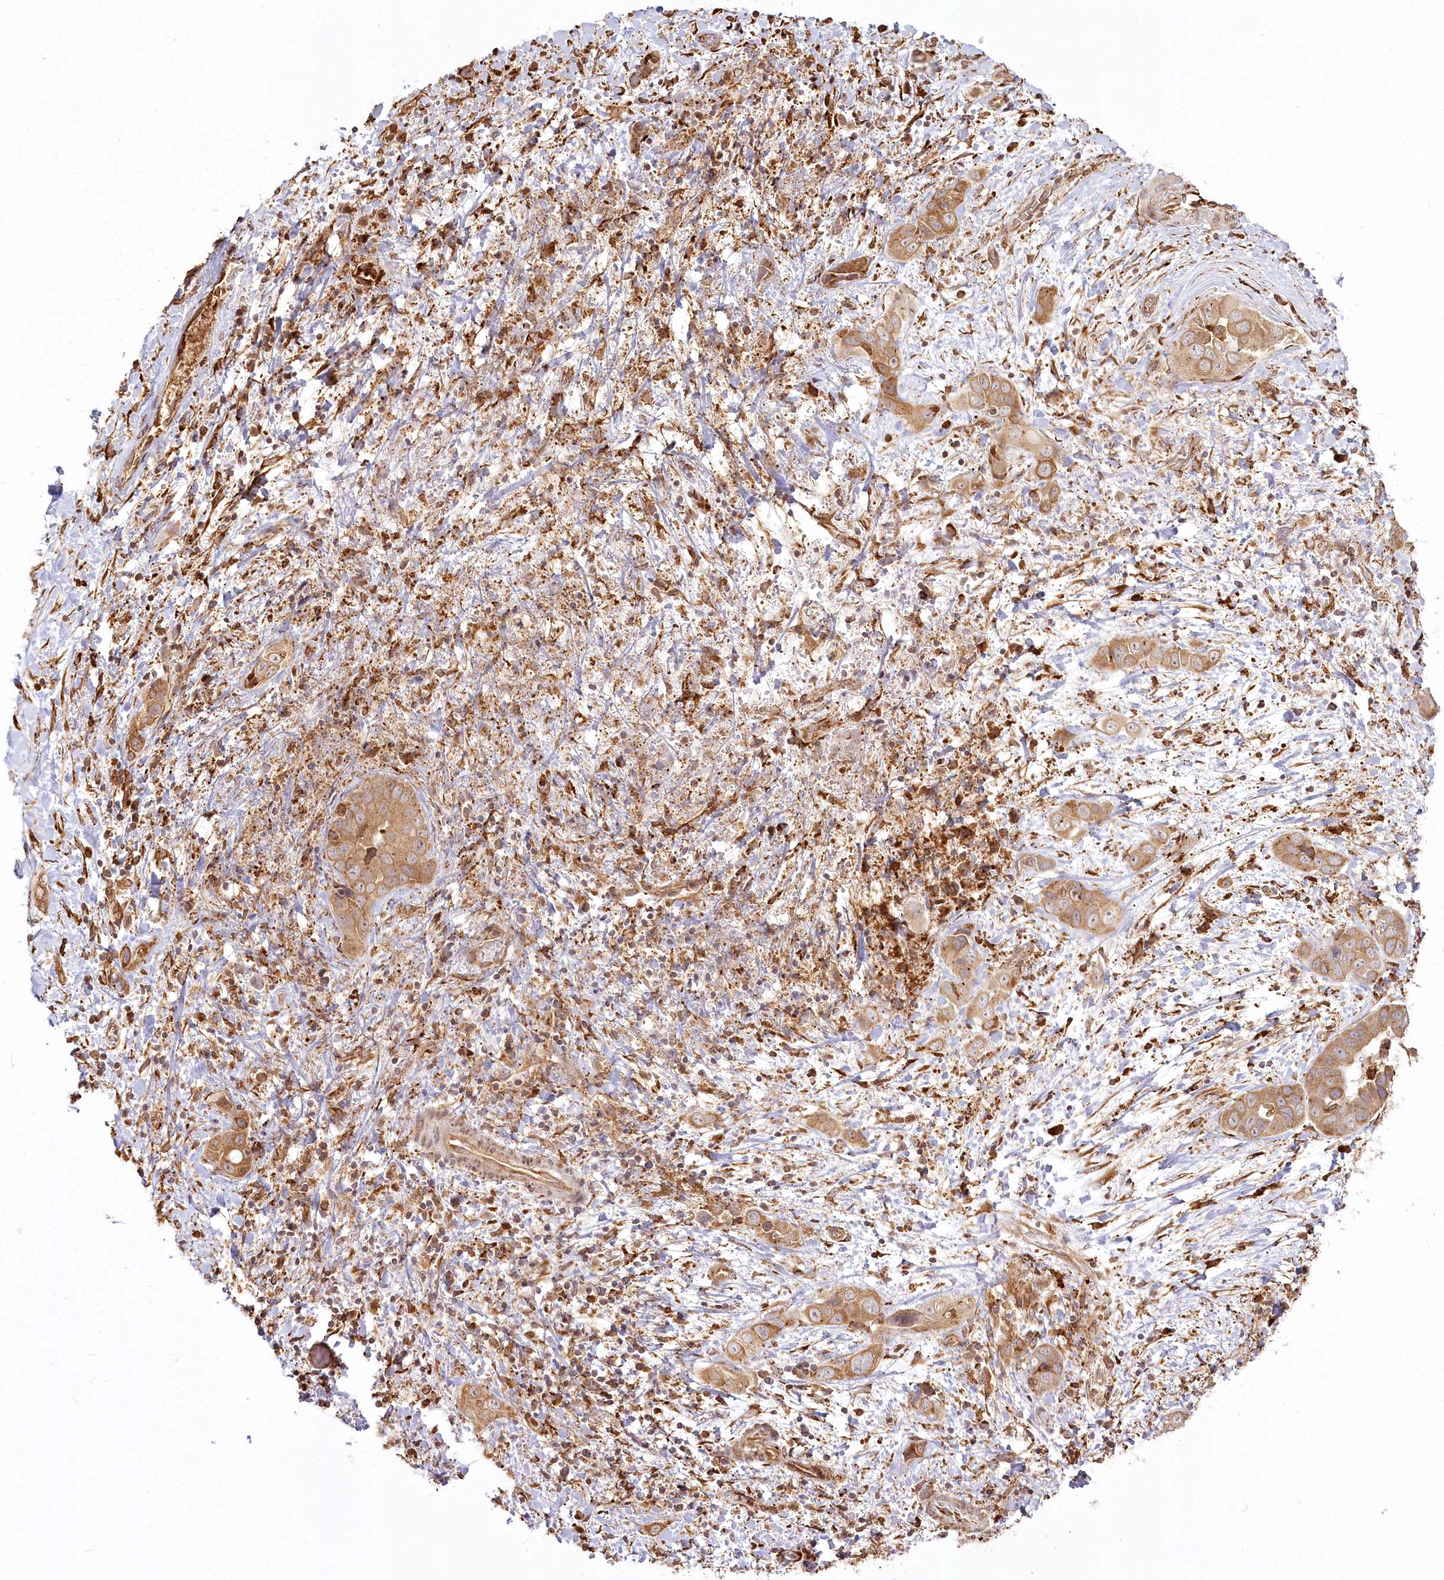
{"staining": {"intensity": "moderate", "quantity": ">75%", "location": "cytoplasmic/membranous"}, "tissue": "liver cancer", "cell_type": "Tumor cells", "image_type": "cancer", "snomed": [{"axis": "morphology", "description": "Cholangiocarcinoma"}, {"axis": "topography", "description": "Liver"}], "caption": "Brown immunohistochemical staining in human liver cancer exhibits moderate cytoplasmic/membranous positivity in approximately >75% of tumor cells. The staining was performed using DAB (3,3'-diaminobenzidine), with brown indicating positive protein expression. Nuclei are stained blue with hematoxylin.", "gene": "FAM13A", "patient": {"sex": "female", "age": 52}}